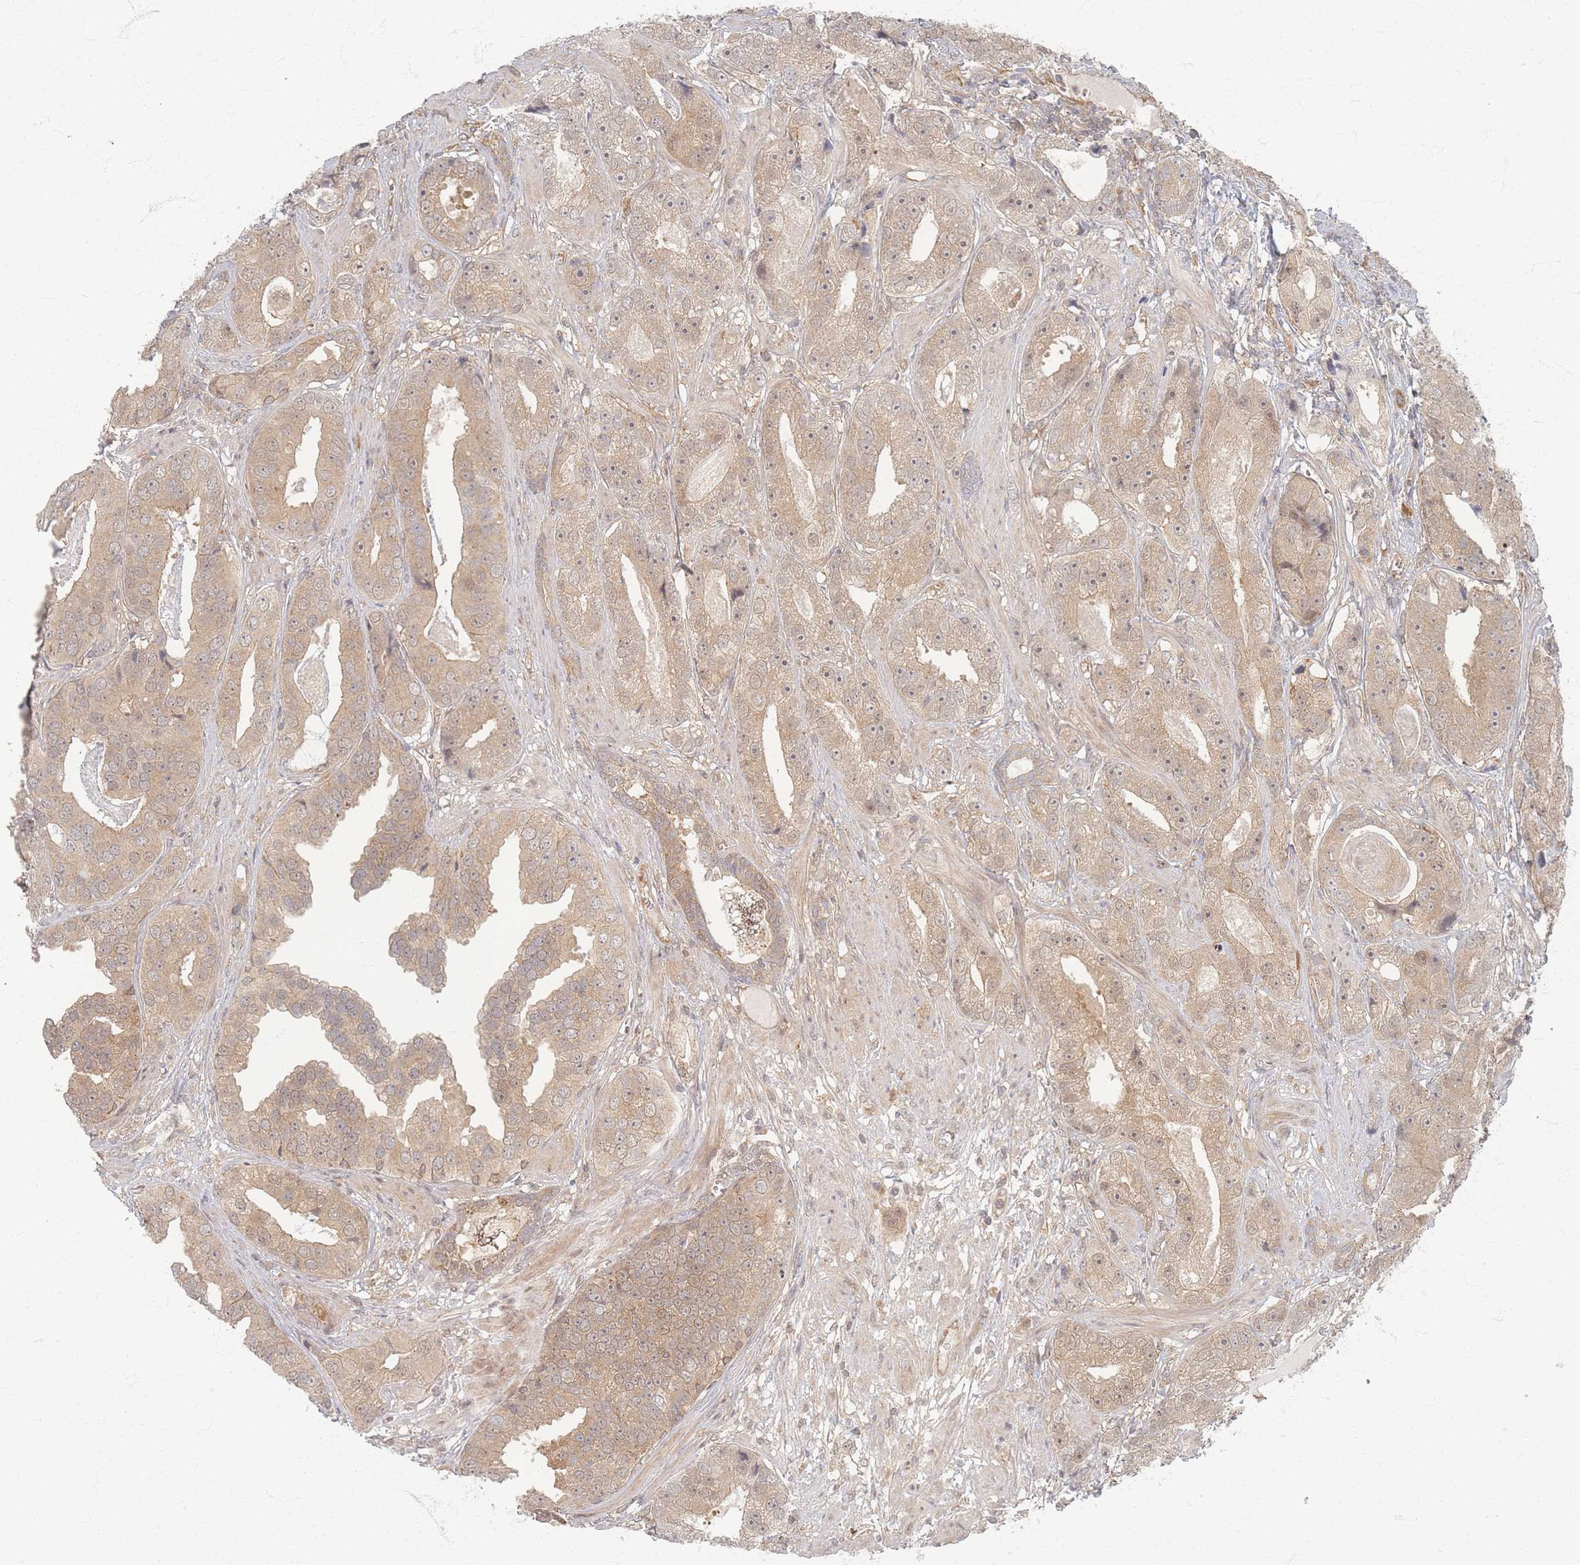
{"staining": {"intensity": "moderate", "quantity": ">75%", "location": "cytoplasmic/membranous,nuclear"}, "tissue": "prostate cancer", "cell_type": "Tumor cells", "image_type": "cancer", "snomed": [{"axis": "morphology", "description": "Adenocarcinoma, High grade"}, {"axis": "topography", "description": "Prostate"}], "caption": "Protein expression analysis of human high-grade adenocarcinoma (prostate) reveals moderate cytoplasmic/membranous and nuclear expression in approximately >75% of tumor cells. (DAB = brown stain, brightfield microscopy at high magnification).", "gene": "PSMD9", "patient": {"sex": "male", "age": 71}}